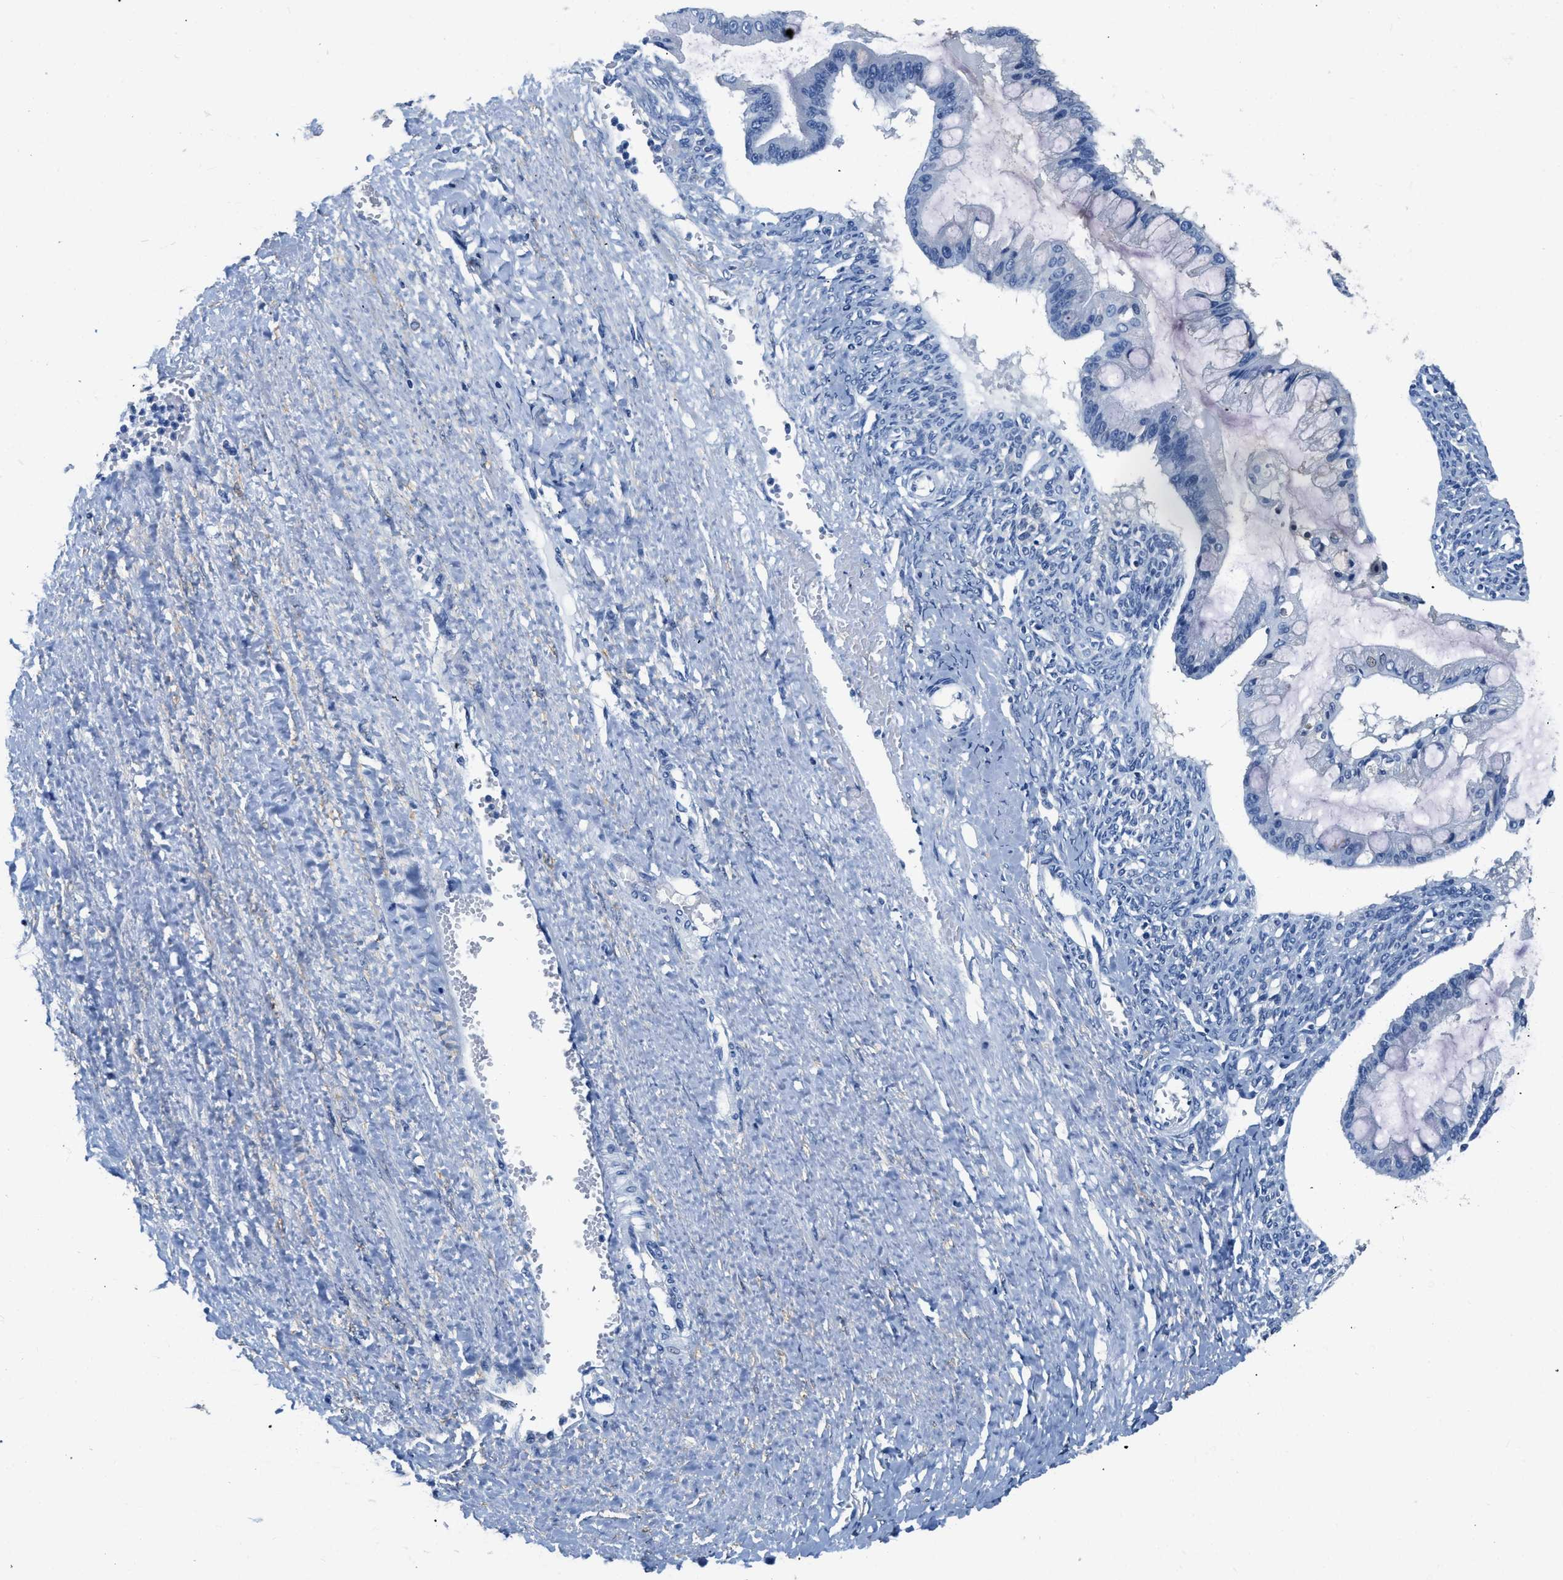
{"staining": {"intensity": "negative", "quantity": "none", "location": "none"}, "tissue": "ovarian cancer", "cell_type": "Tumor cells", "image_type": "cancer", "snomed": [{"axis": "morphology", "description": "Cystadenocarcinoma, mucinous, NOS"}, {"axis": "topography", "description": "Ovary"}], "caption": "Tumor cells are negative for protein expression in human ovarian cancer (mucinous cystadenocarcinoma).", "gene": "ZDHHC13", "patient": {"sex": "female", "age": 73}}